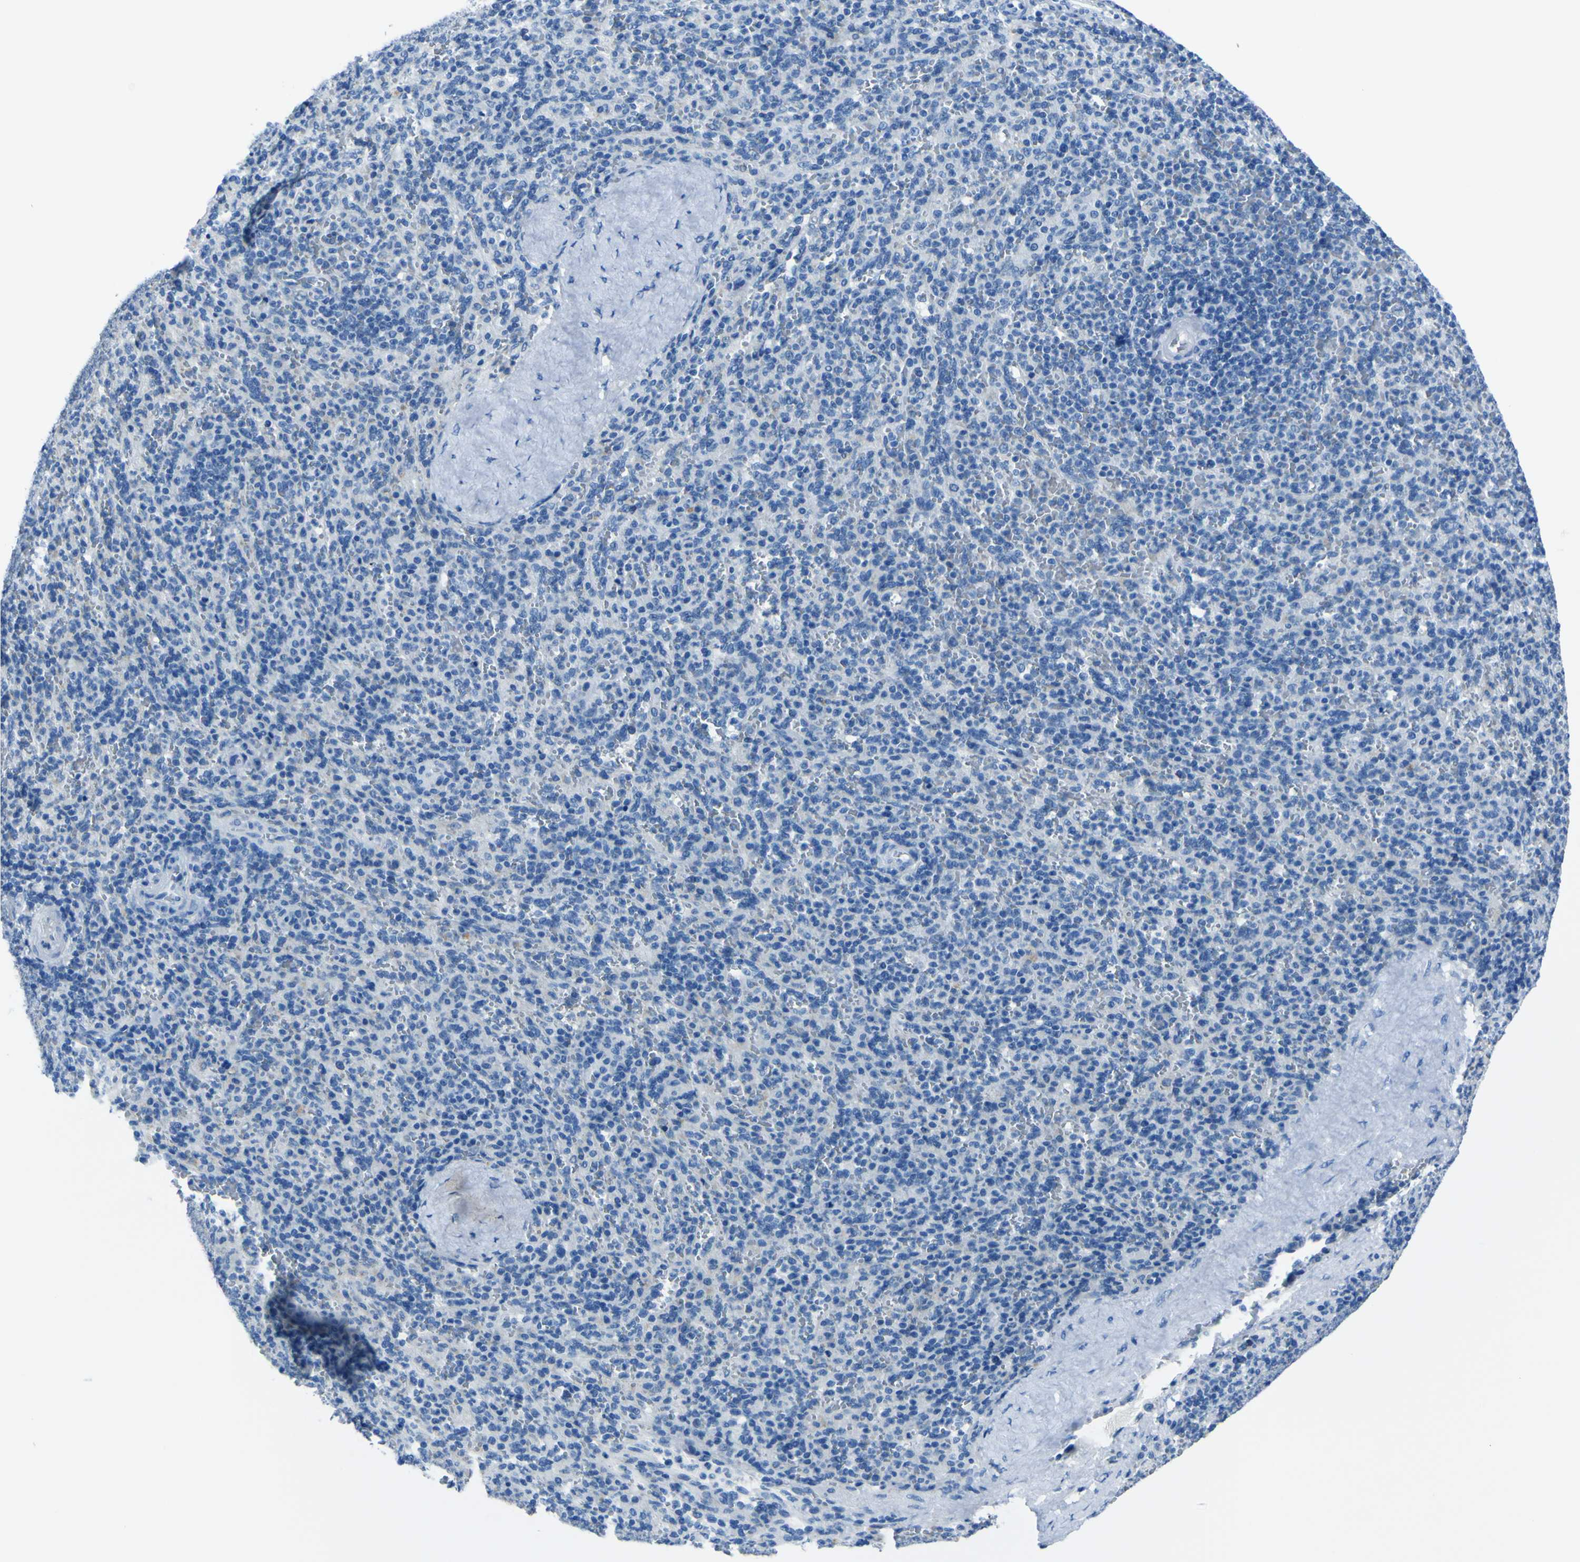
{"staining": {"intensity": "negative", "quantity": "none", "location": "none"}, "tissue": "spleen", "cell_type": "Cells in red pulp", "image_type": "normal", "snomed": [{"axis": "morphology", "description": "Normal tissue, NOS"}, {"axis": "topography", "description": "Spleen"}], "caption": "Immunohistochemistry of normal spleen reveals no positivity in cells in red pulp.", "gene": "PHKG1", "patient": {"sex": "male", "age": 36}}